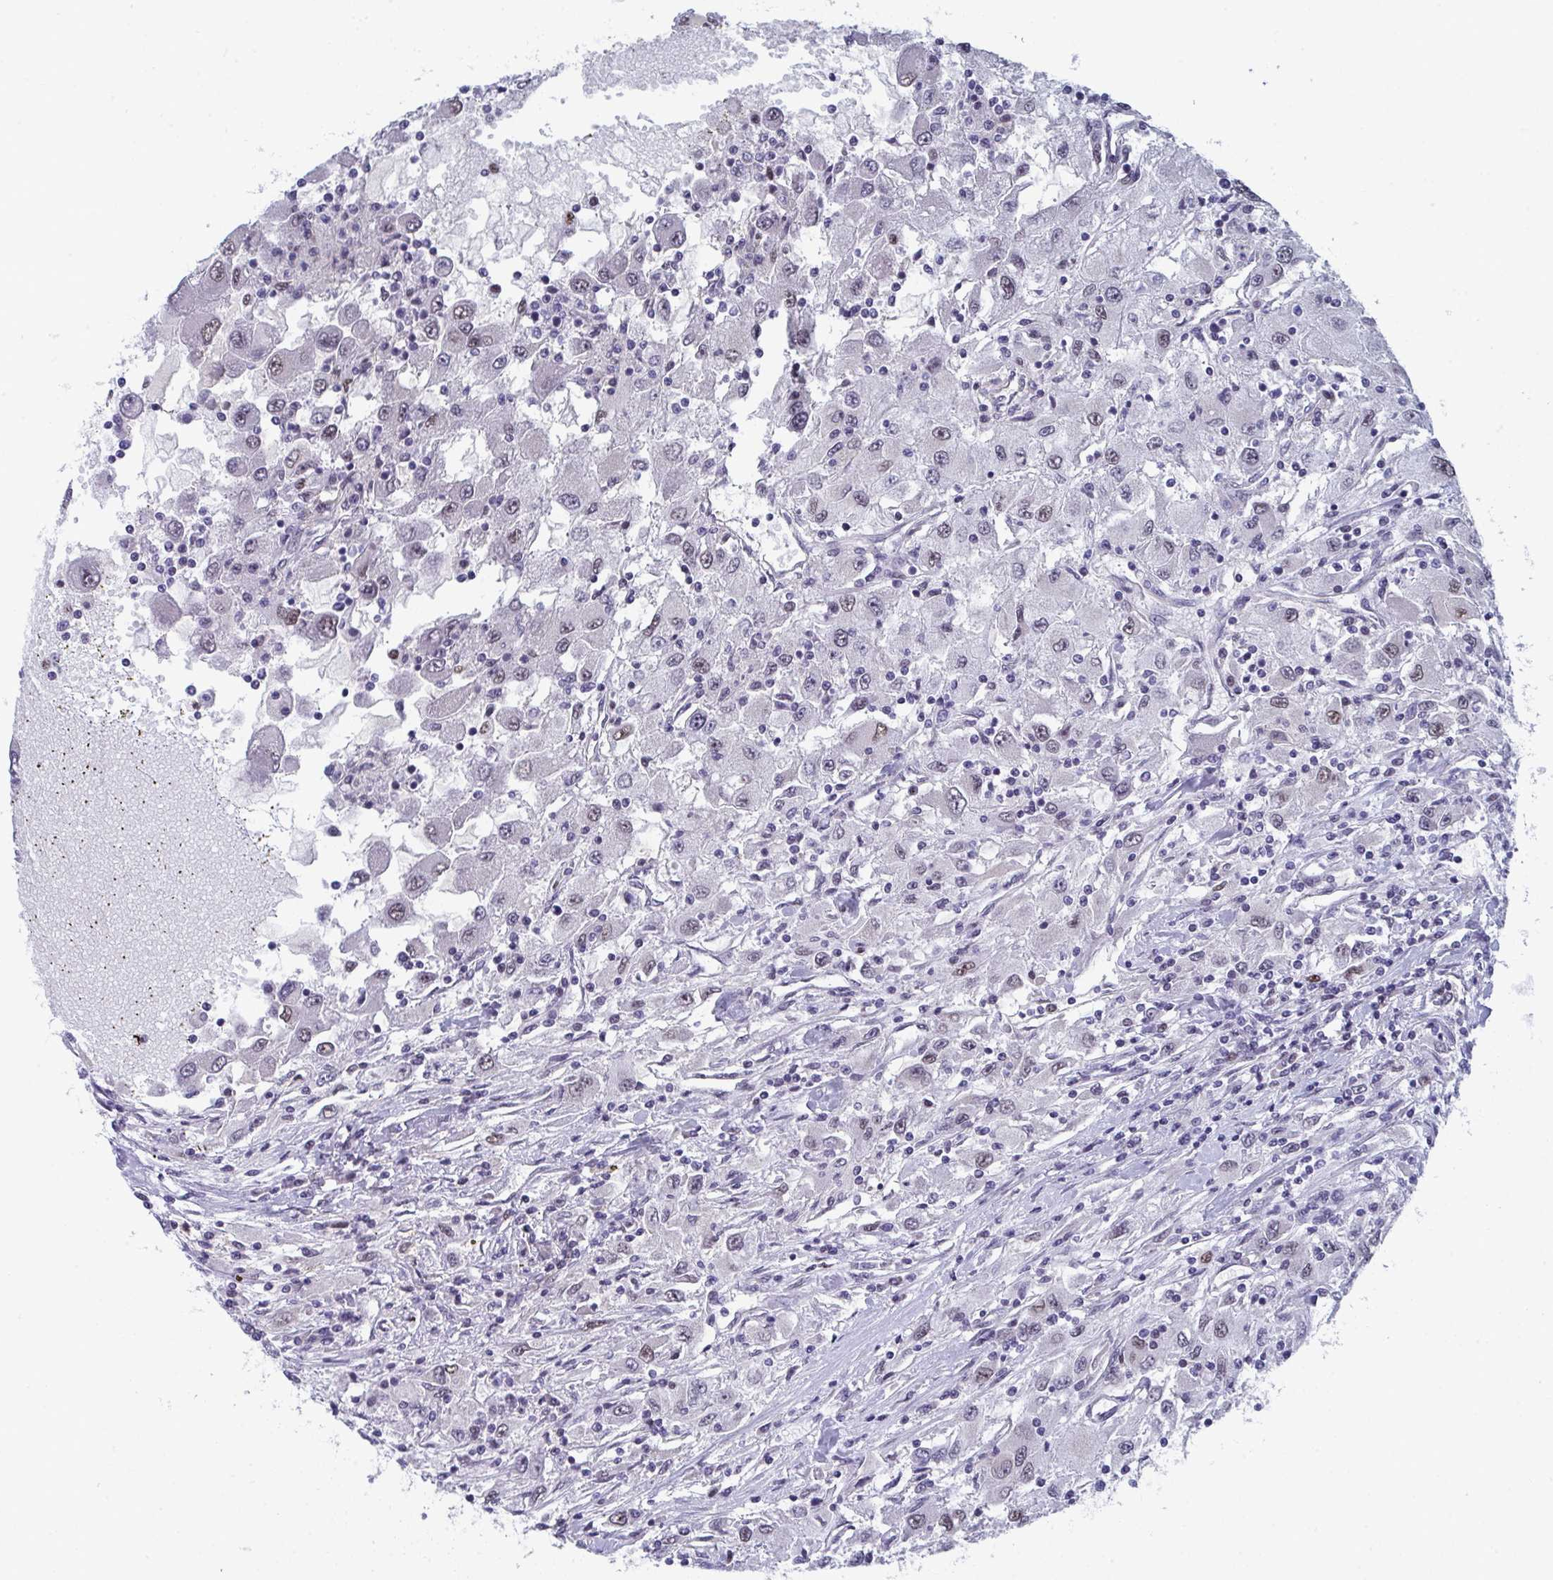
{"staining": {"intensity": "weak", "quantity": "<25%", "location": "nuclear"}, "tissue": "renal cancer", "cell_type": "Tumor cells", "image_type": "cancer", "snomed": [{"axis": "morphology", "description": "Adenocarcinoma, NOS"}, {"axis": "topography", "description": "Kidney"}], "caption": "Human adenocarcinoma (renal) stained for a protein using IHC shows no staining in tumor cells.", "gene": "JDP2", "patient": {"sex": "female", "age": 67}}